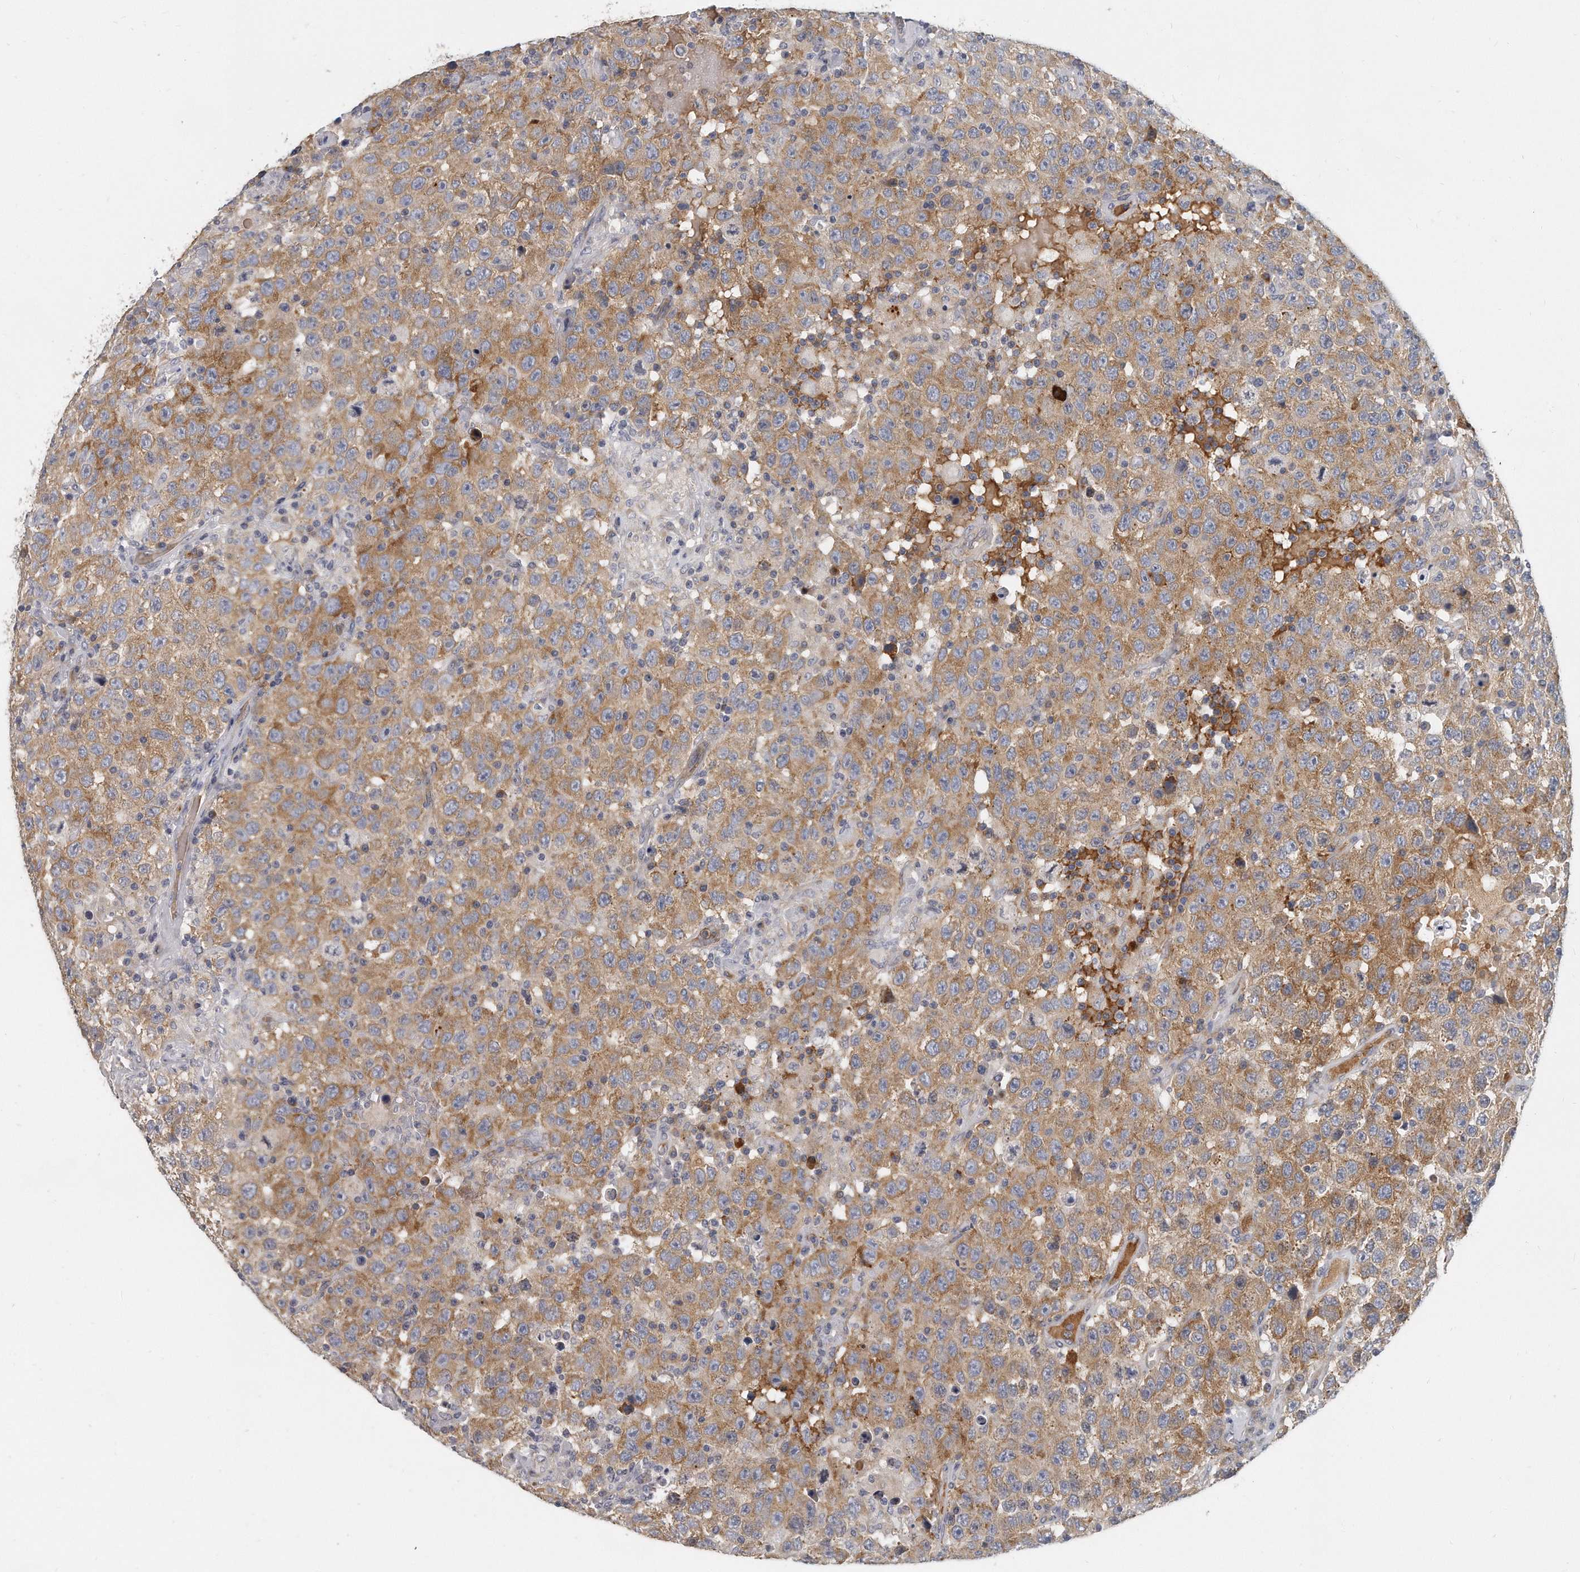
{"staining": {"intensity": "moderate", "quantity": ">75%", "location": "cytoplasmic/membranous"}, "tissue": "testis cancer", "cell_type": "Tumor cells", "image_type": "cancer", "snomed": [{"axis": "morphology", "description": "Seminoma, NOS"}, {"axis": "topography", "description": "Testis"}], "caption": "Moderate cytoplasmic/membranous expression for a protein is present in about >75% of tumor cells of seminoma (testis) using immunohistochemistry.", "gene": "PLEKHA6", "patient": {"sex": "male", "age": 41}}